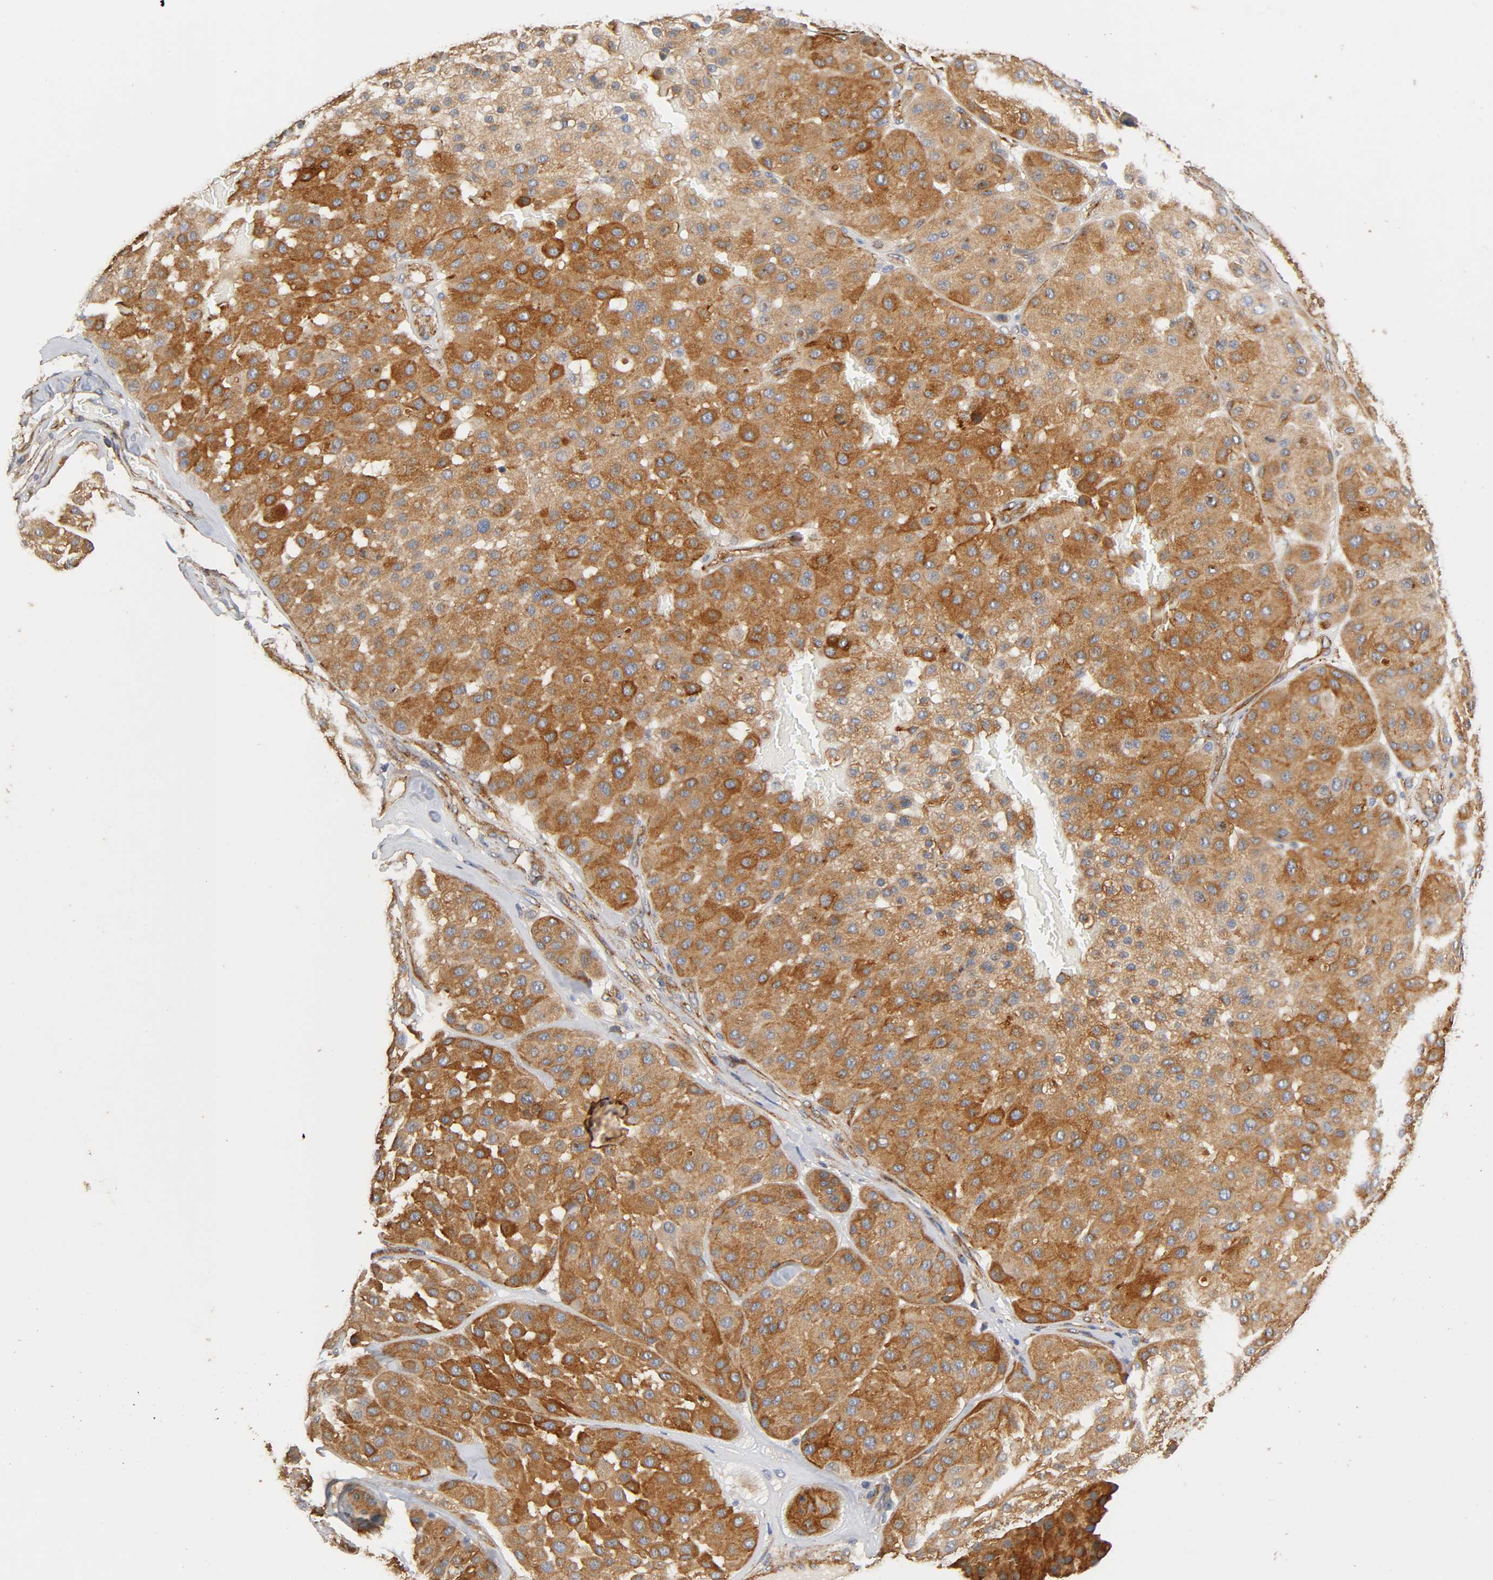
{"staining": {"intensity": "strong", "quantity": ">75%", "location": "cytoplasmic/membranous"}, "tissue": "melanoma", "cell_type": "Tumor cells", "image_type": "cancer", "snomed": [{"axis": "morphology", "description": "Normal tissue, NOS"}, {"axis": "morphology", "description": "Malignant melanoma, Metastatic site"}, {"axis": "topography", "description": "Skin"}], "caption": "A brown stain shows strong cytoplasmic/membranous positivity of a protein in human melanoma tumor cells.", "gene": "IFITM3", "patient": {"sex": "male", "age": 41}}